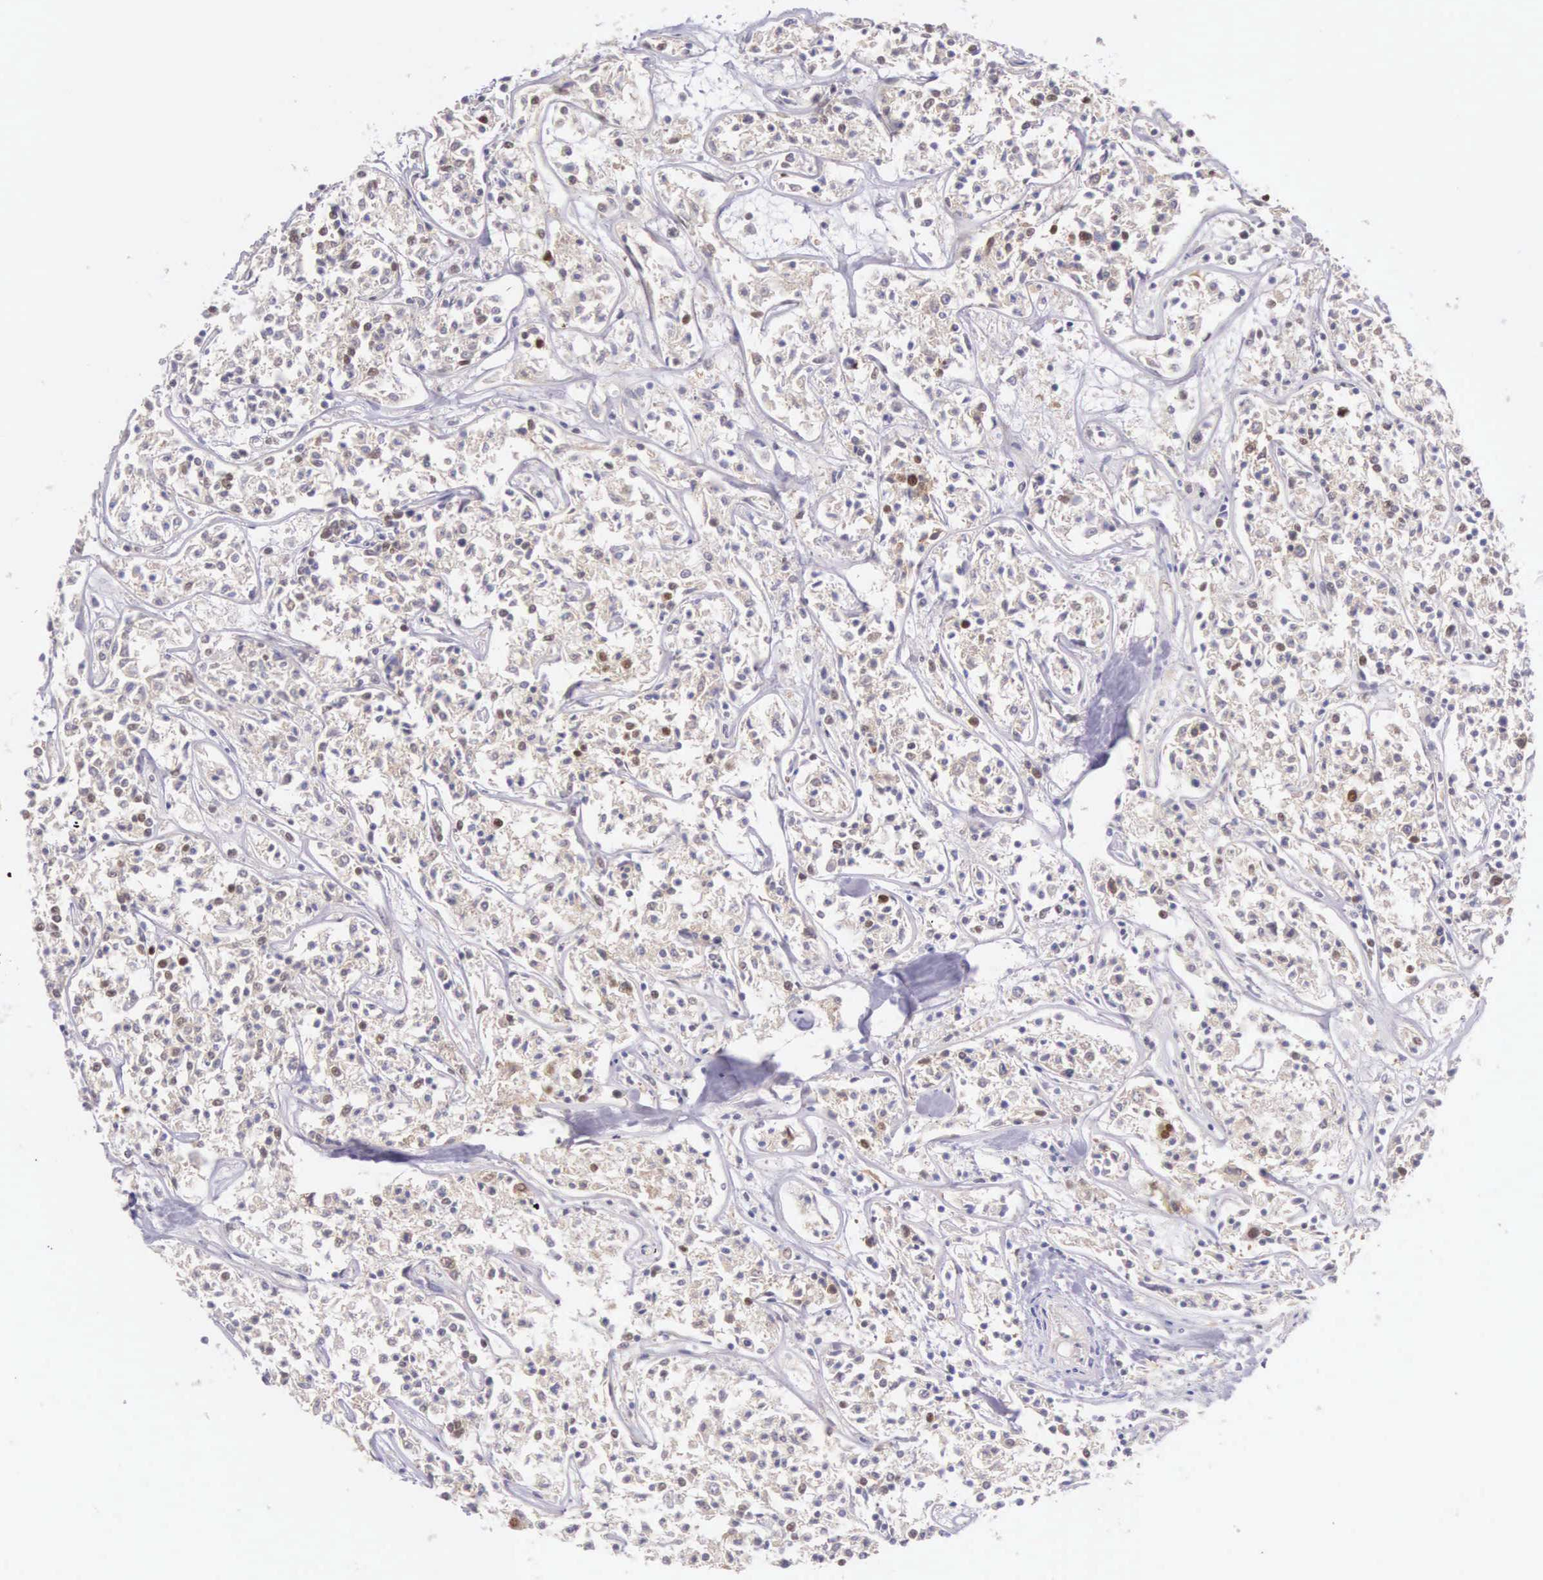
{"staining": {"intensity": "strong", "quantity": "25%-75%", "location": "nuclear"}, "tissue": "lymphoma", "cell_type": "Tumor cells", "image_type": "cancer", "snomed": [{"axis": "morphology", "description": "Malignant lymphoma, non-Hodgkin's type, Low grade"}, {"axis": "topography", "description": "Small intestine"}], "caption": "This histopathology image exhibits lymphoma stained with IHC to label a protein in brown. The nuclear of tumor cells show strong positivity for the protein. Nuclei are counter-stained blue.", "gene": "CCDC117", "patient": {"sex": "female", "age": 59}}